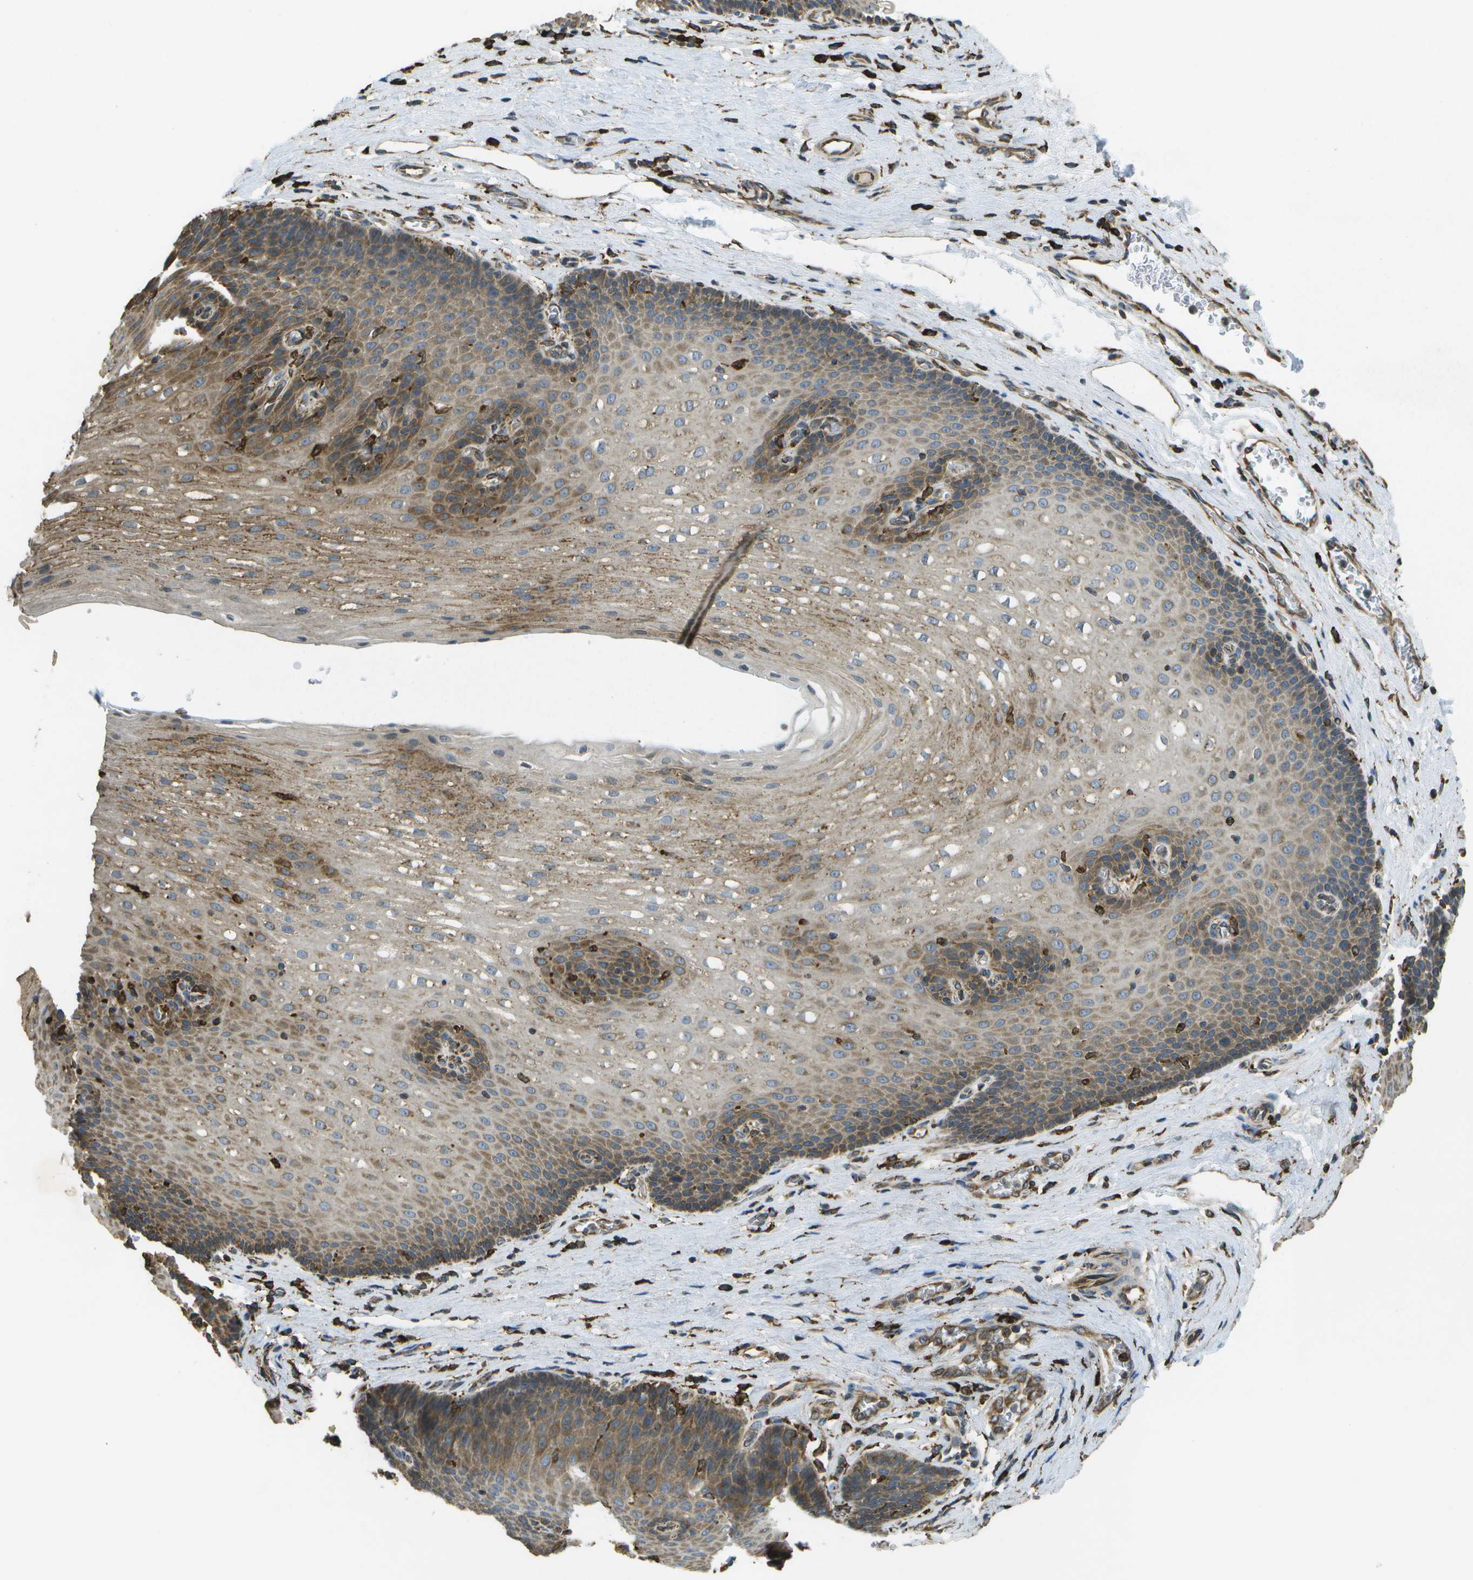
{"staining": {"intensity": "moderate", "quantity": "25%-75%", "location": "cytoplasmic/membranous"}, "tissue": "esophagus", "cell_type": "Squamous epithelial cells", "image_type": "normal", "snomed": [{"axis": "morphology", "description": "Normal tissue, NOS"}, {"axis": "topography", "description": "Esophagus"}], "caption": "Protein positivity by immunohistochemistry displays moderate cytoplasmic/membranous expression in approximately 25%-75% of squamous epithelial cells in benign esophagus. The staining was performed using DAB, with brown indicating positive protein expression. Nuclei are stained blue with hematoxylin.", "gene": "PDIA4", "patient": {"sex": "male", "age": 48}}